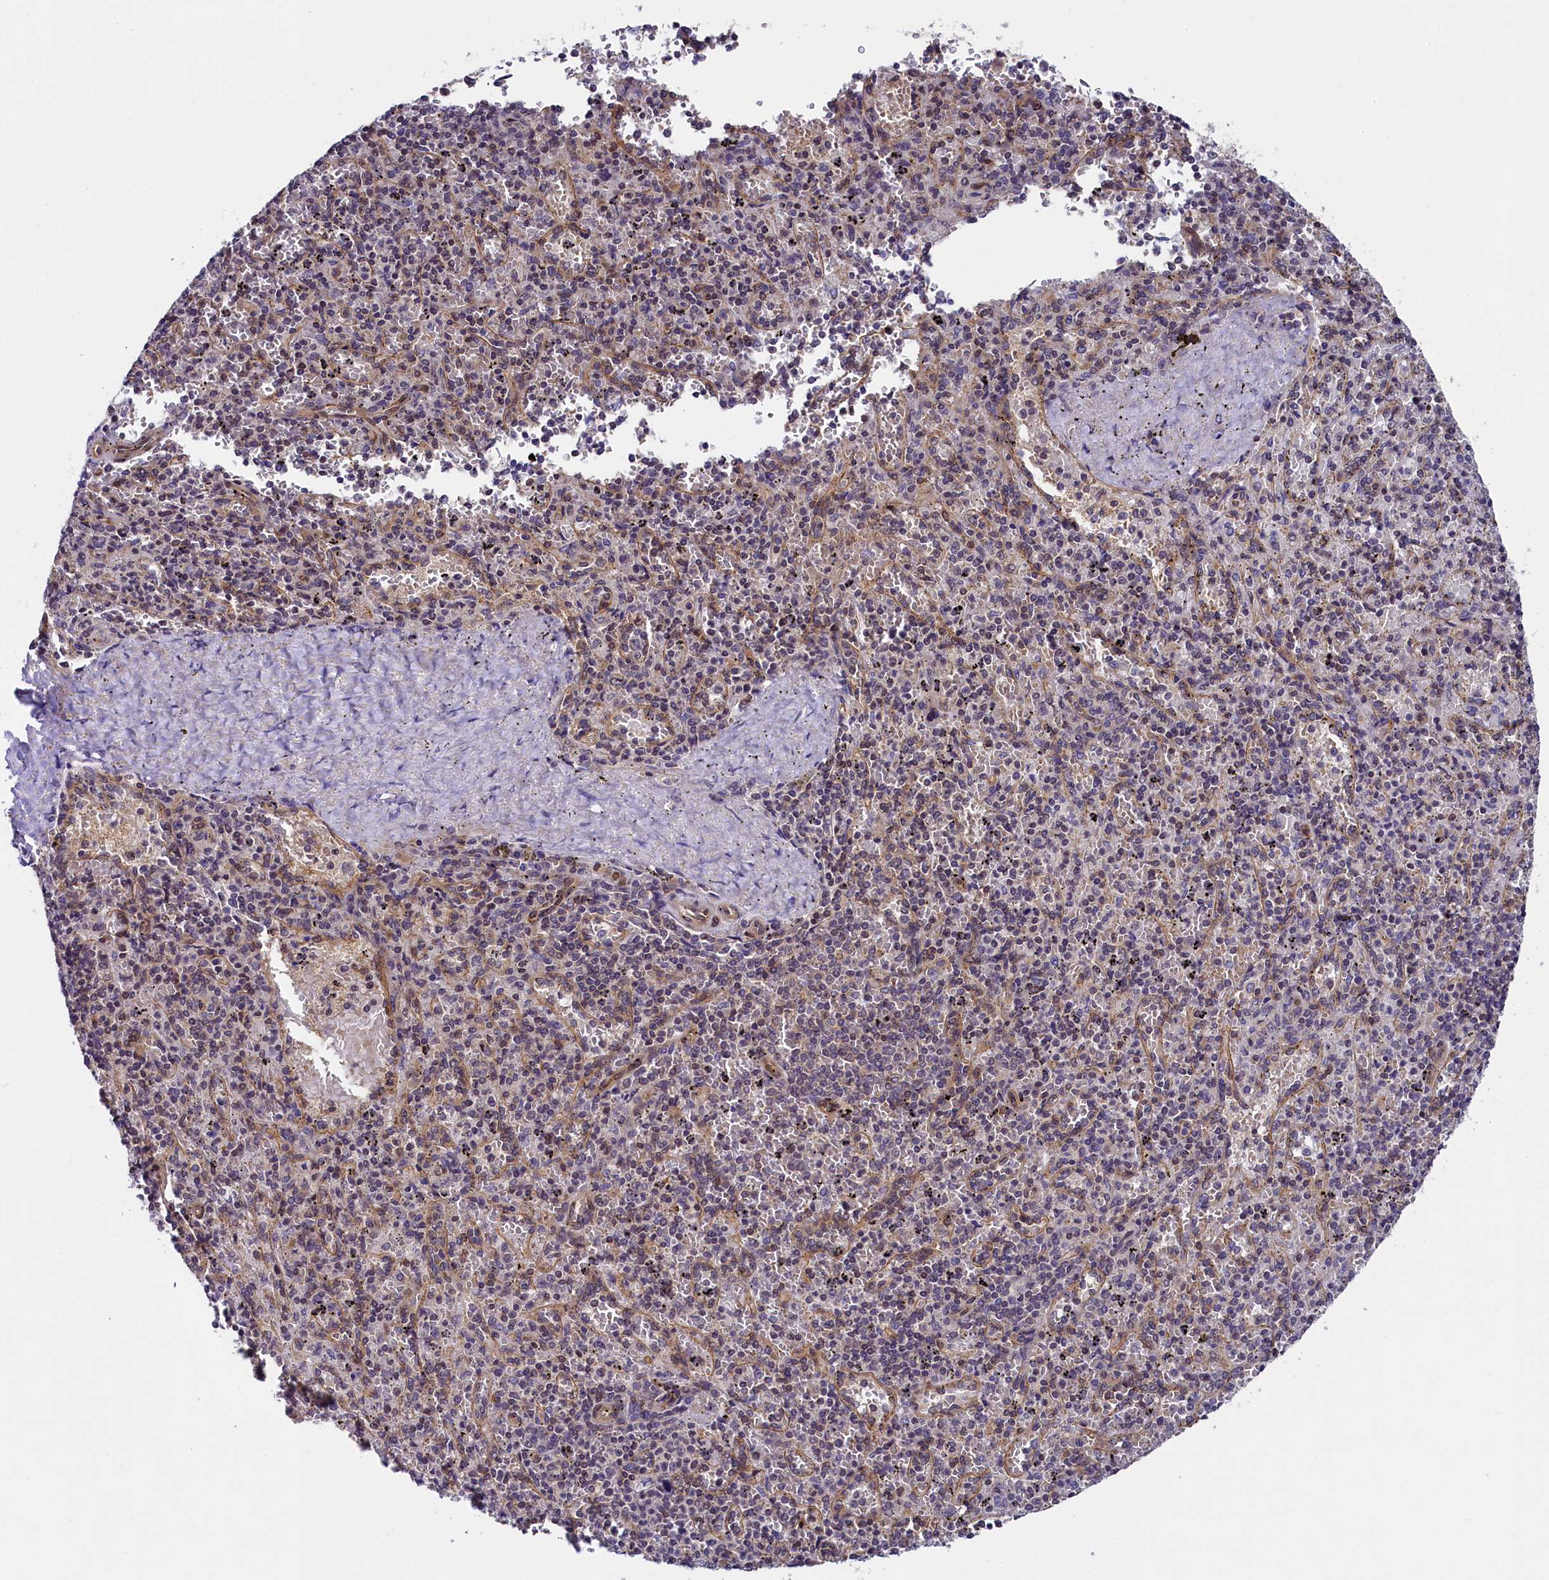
{"staining": {"intensity": "weak", "quantity": "25%-75%", "location": "cytoplasmic/membranous"}, "tissue": "spleen", "cell_type": "Cells in red pulp", "image_type": "normal", "snomed": [{"axis": "morphology", "description": "Normal tissue, NOS"}, {"axis": "topography", "description": "Spleen"}], "caption": "A micrograph of human spleen stained for a protein demonstrates weak cytoplasmic/membranous brown staining in cells in red pulp. (Brightfield microscopy of DAB IHC at high magnification).", "gene": "SNRK", "patient": {"sex": "male", "age": 82}}